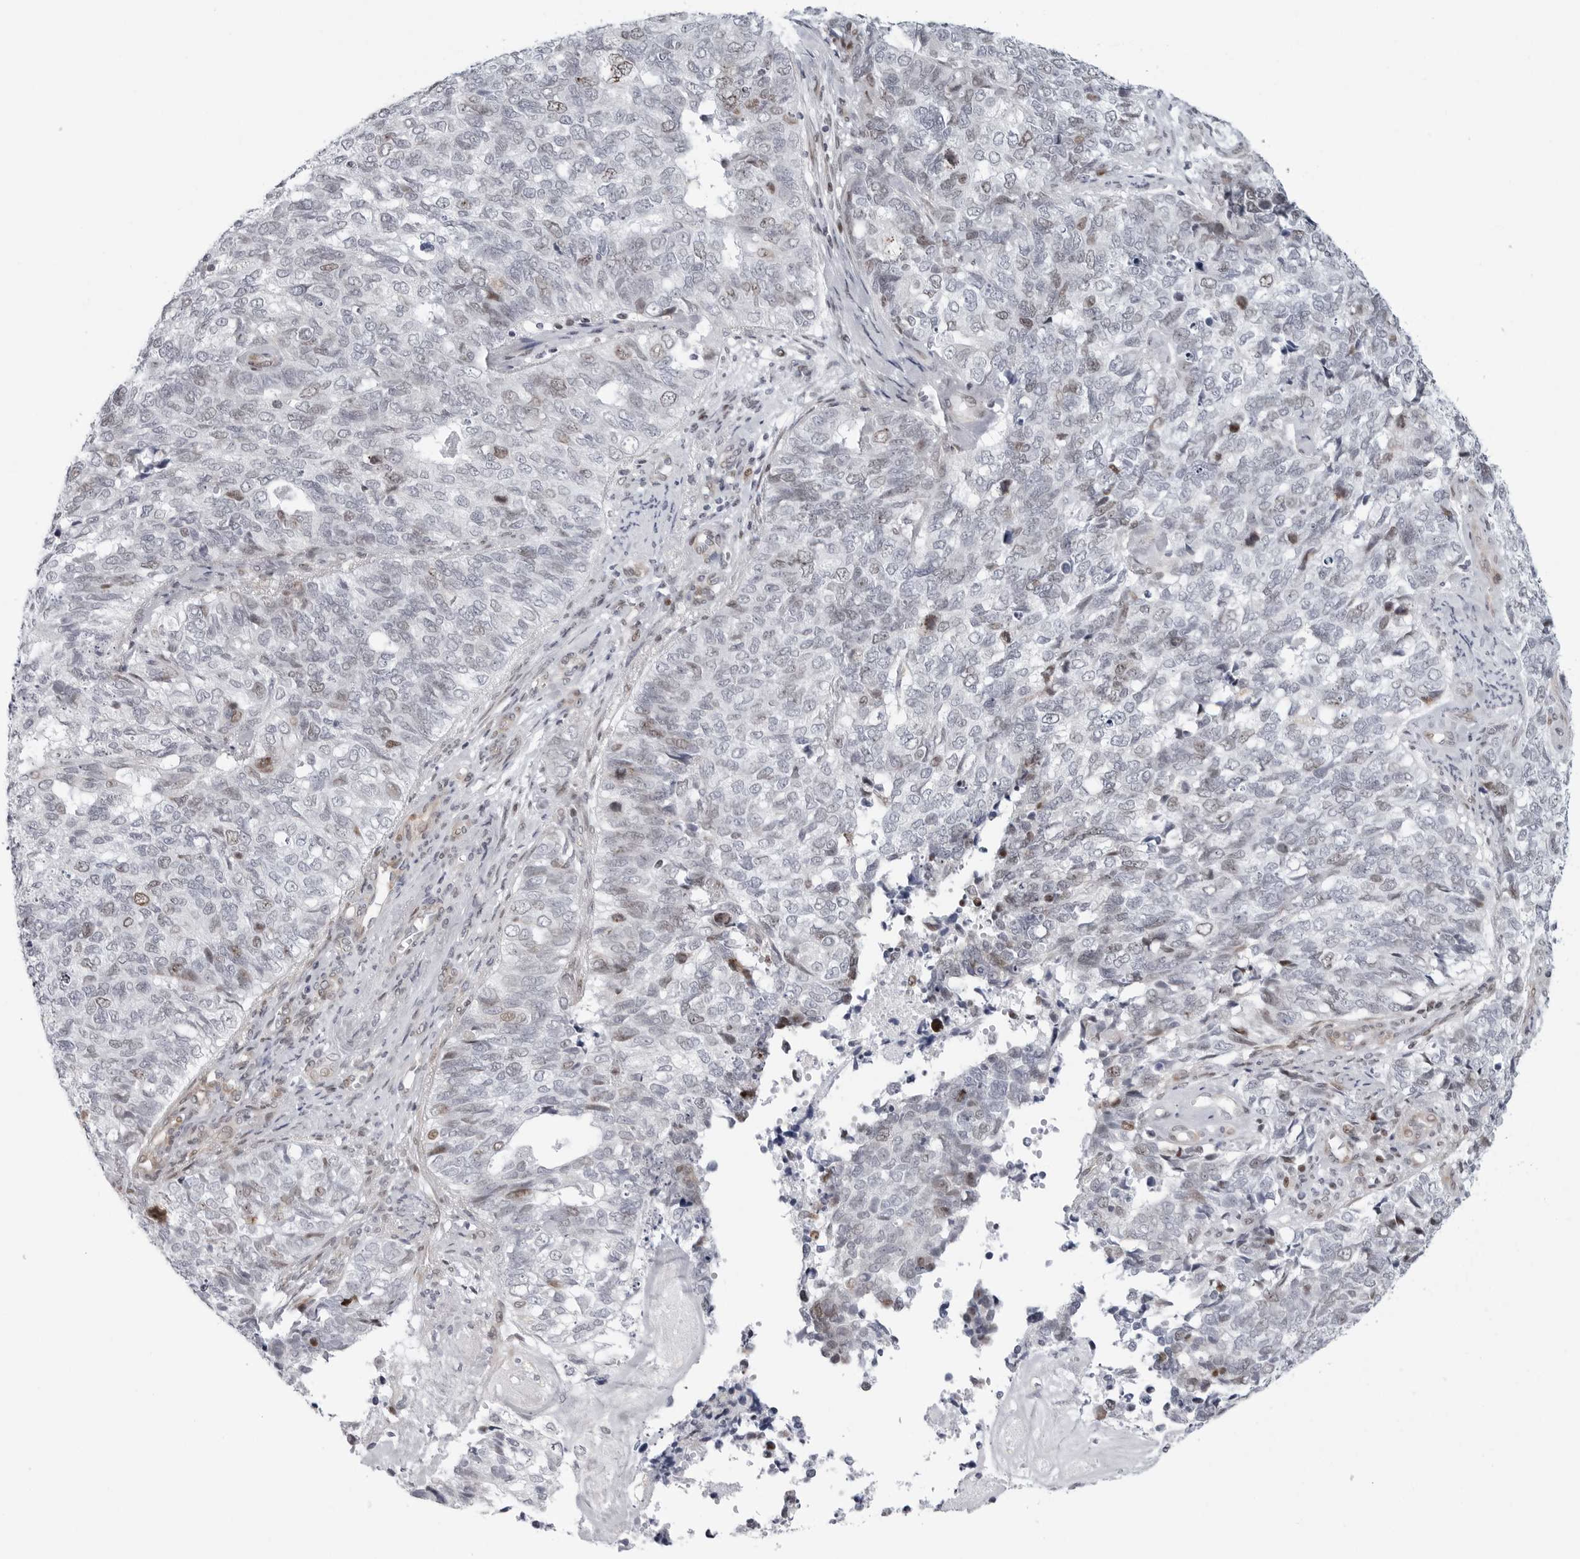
{"staining": {"intensity": "weak", "quantity": "<25%", "location": "nuclear"}, "tissue": "cervical cancer", "cell_type": "Tumor cells", "image_type": "cancer", "snomed": [{"axis": "morphology", "description": "Squamous cell carcinoma, NOS"}, {"axis": "topography", "description": "Cervix"}], "caption": "Tumor cells are negative for brown protein staining in cervical cancer (squamous cell carcinoma).", "gene": "FAM135B", "patient": {"sex": "female", "age": 63}}